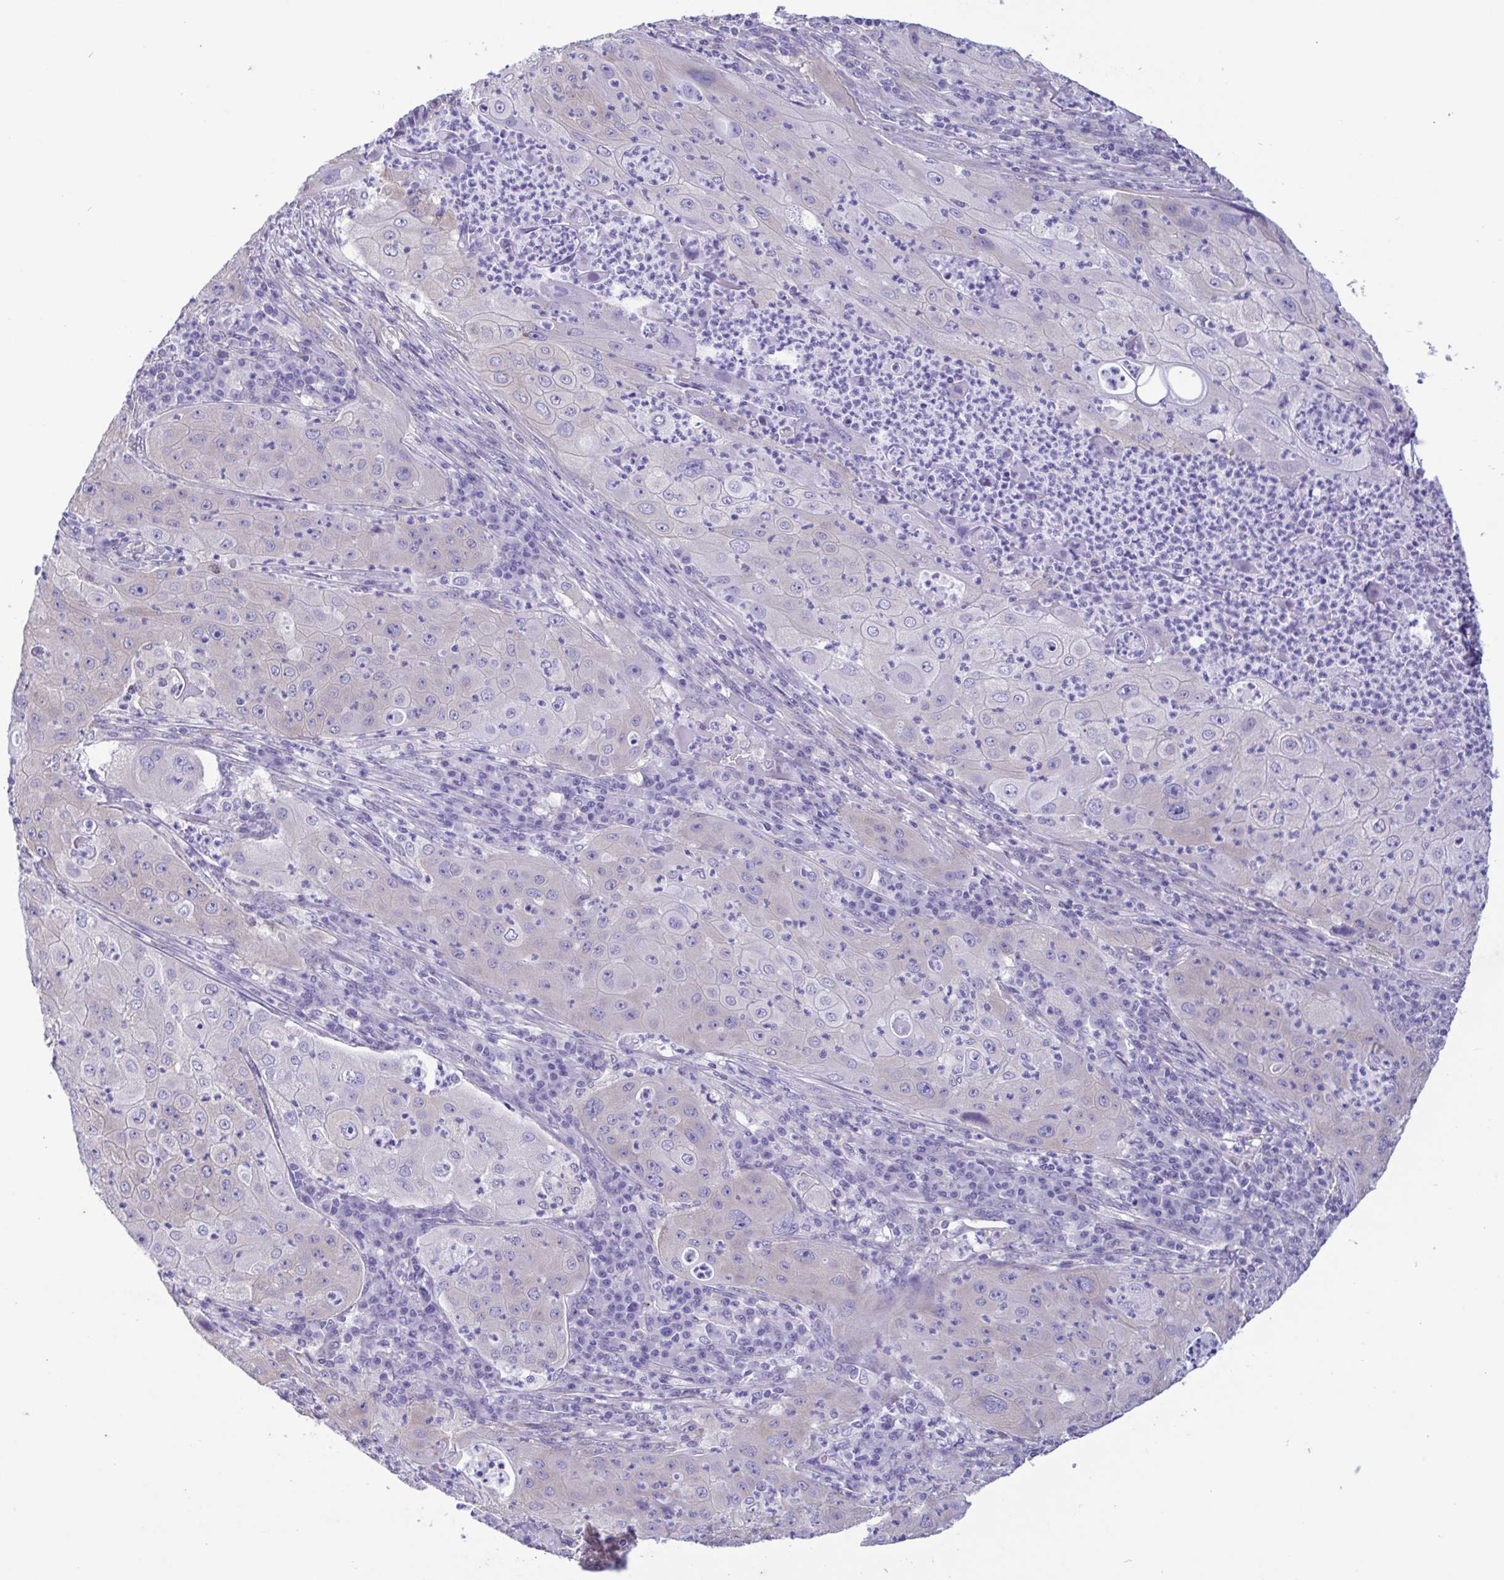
{"staining": {"intensity": "negative", "quantity": "none", "location": "none"}, "tissue": "lung cancer", "cell_type": "Tumor cells", "image_type": "cancer", "snomed": [{"axis": "morphology", "description": "Squamous cell carcinoma, NOS"}, {"axis": "topography", "description": "Lung"}], "caption": "IHC micrograph of neoplastic tissue: lung squamous cell carcinoma stained with DAB reveals no significant protein staining in tumor cells. (IHC, brightfield microscopy, high magnification).", "gene": "TNNI3", "patient": {"sex": "female", "age": 59}}